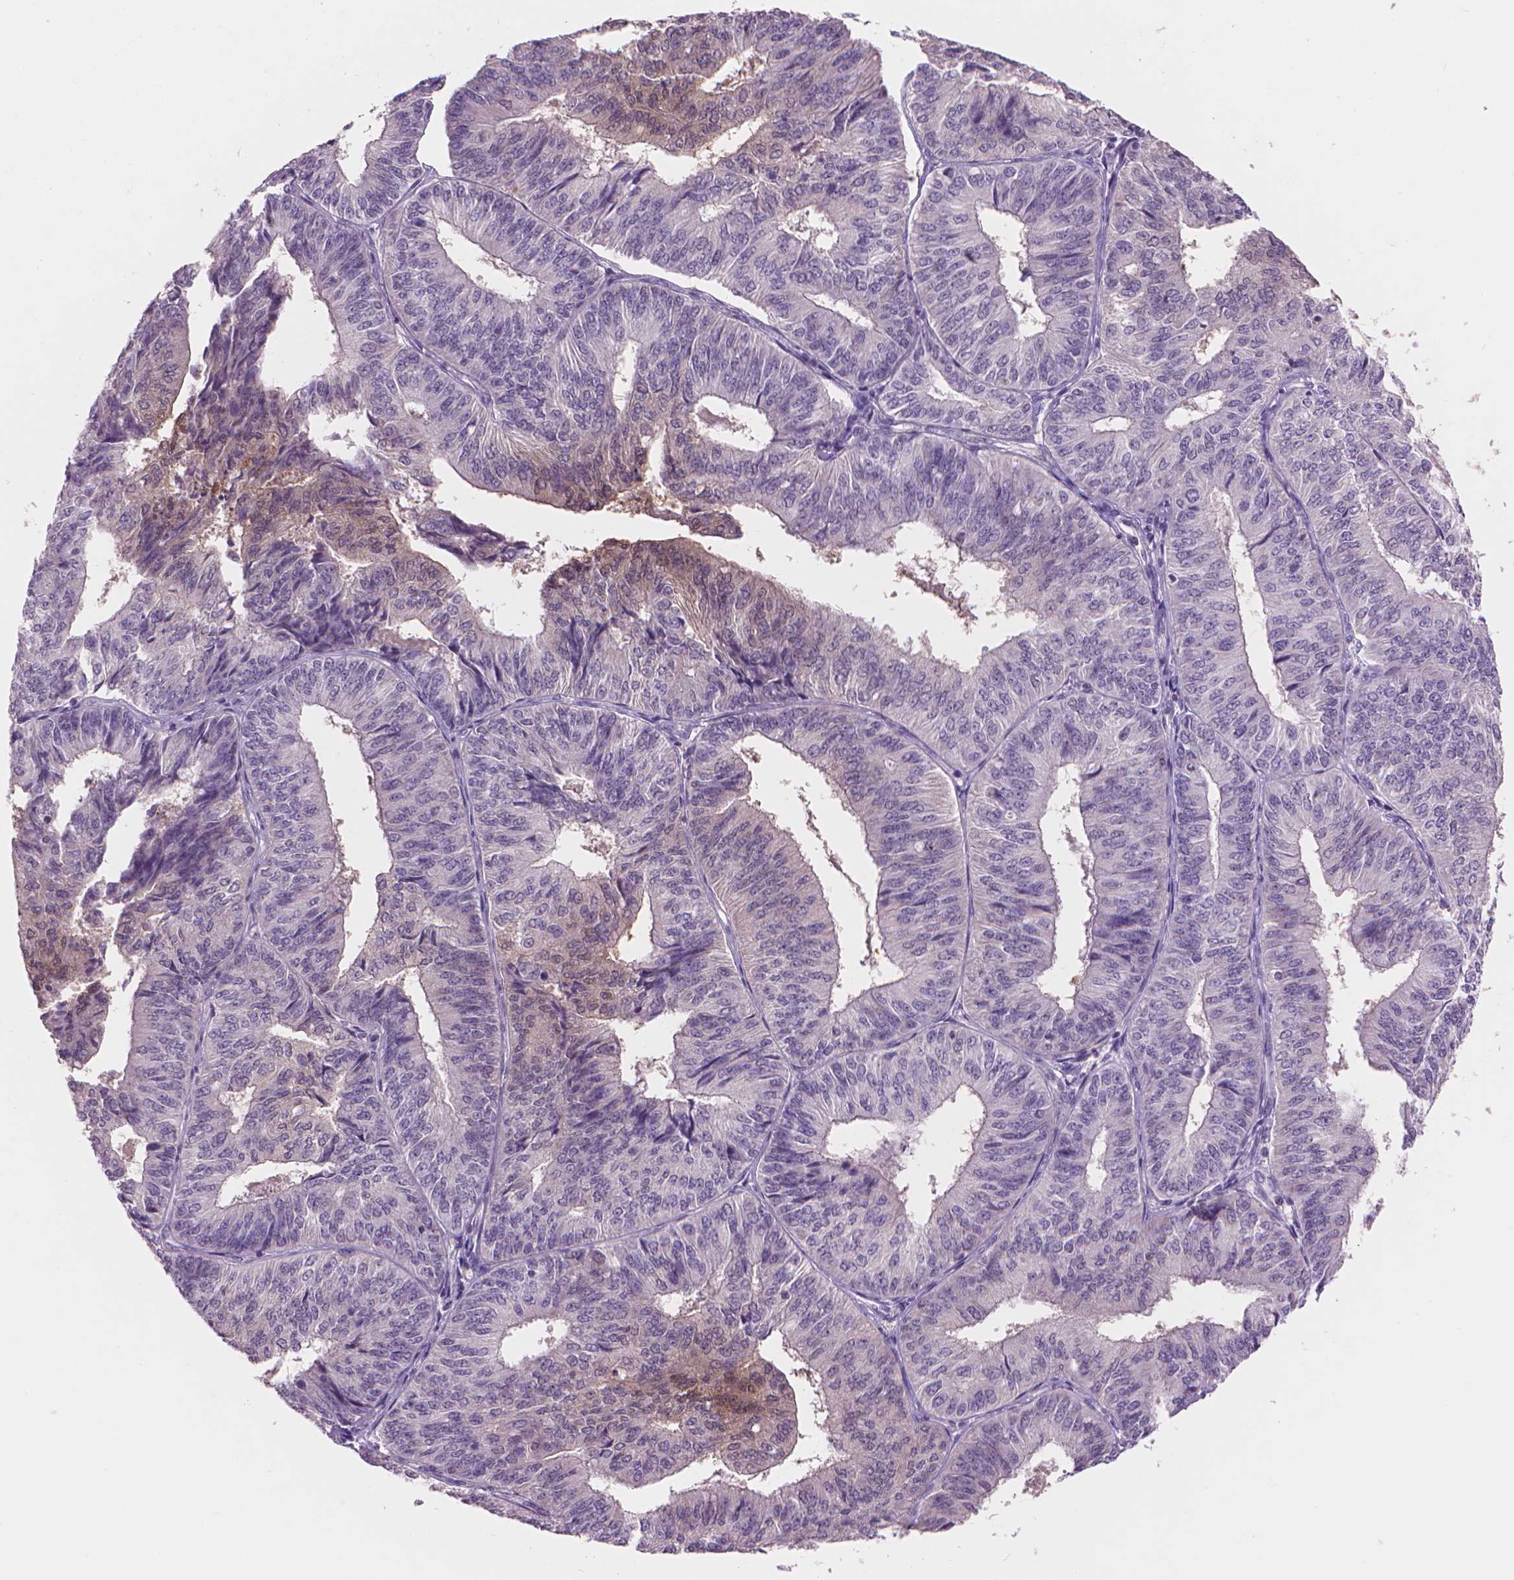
{"staining": {"intensity": "negative", "quantity": "none", "location": "none"}, "tissue": "endometrial cancer", "cell_type": "Tumor cells", "image_type": "cancer", "snomed": [{"axis": "morphology", "description": "Adenocarcinoma, NOS"}, {"axis": "topography", "description": "Endometrium"}], "caption": "High power microscopy image of an IHC photomicrograph of endometrial adenocarcinoma, revealing no significant staining in tumor cells.", "gene": "ENO2", "patient": {"sex": "female", "age": 58}}